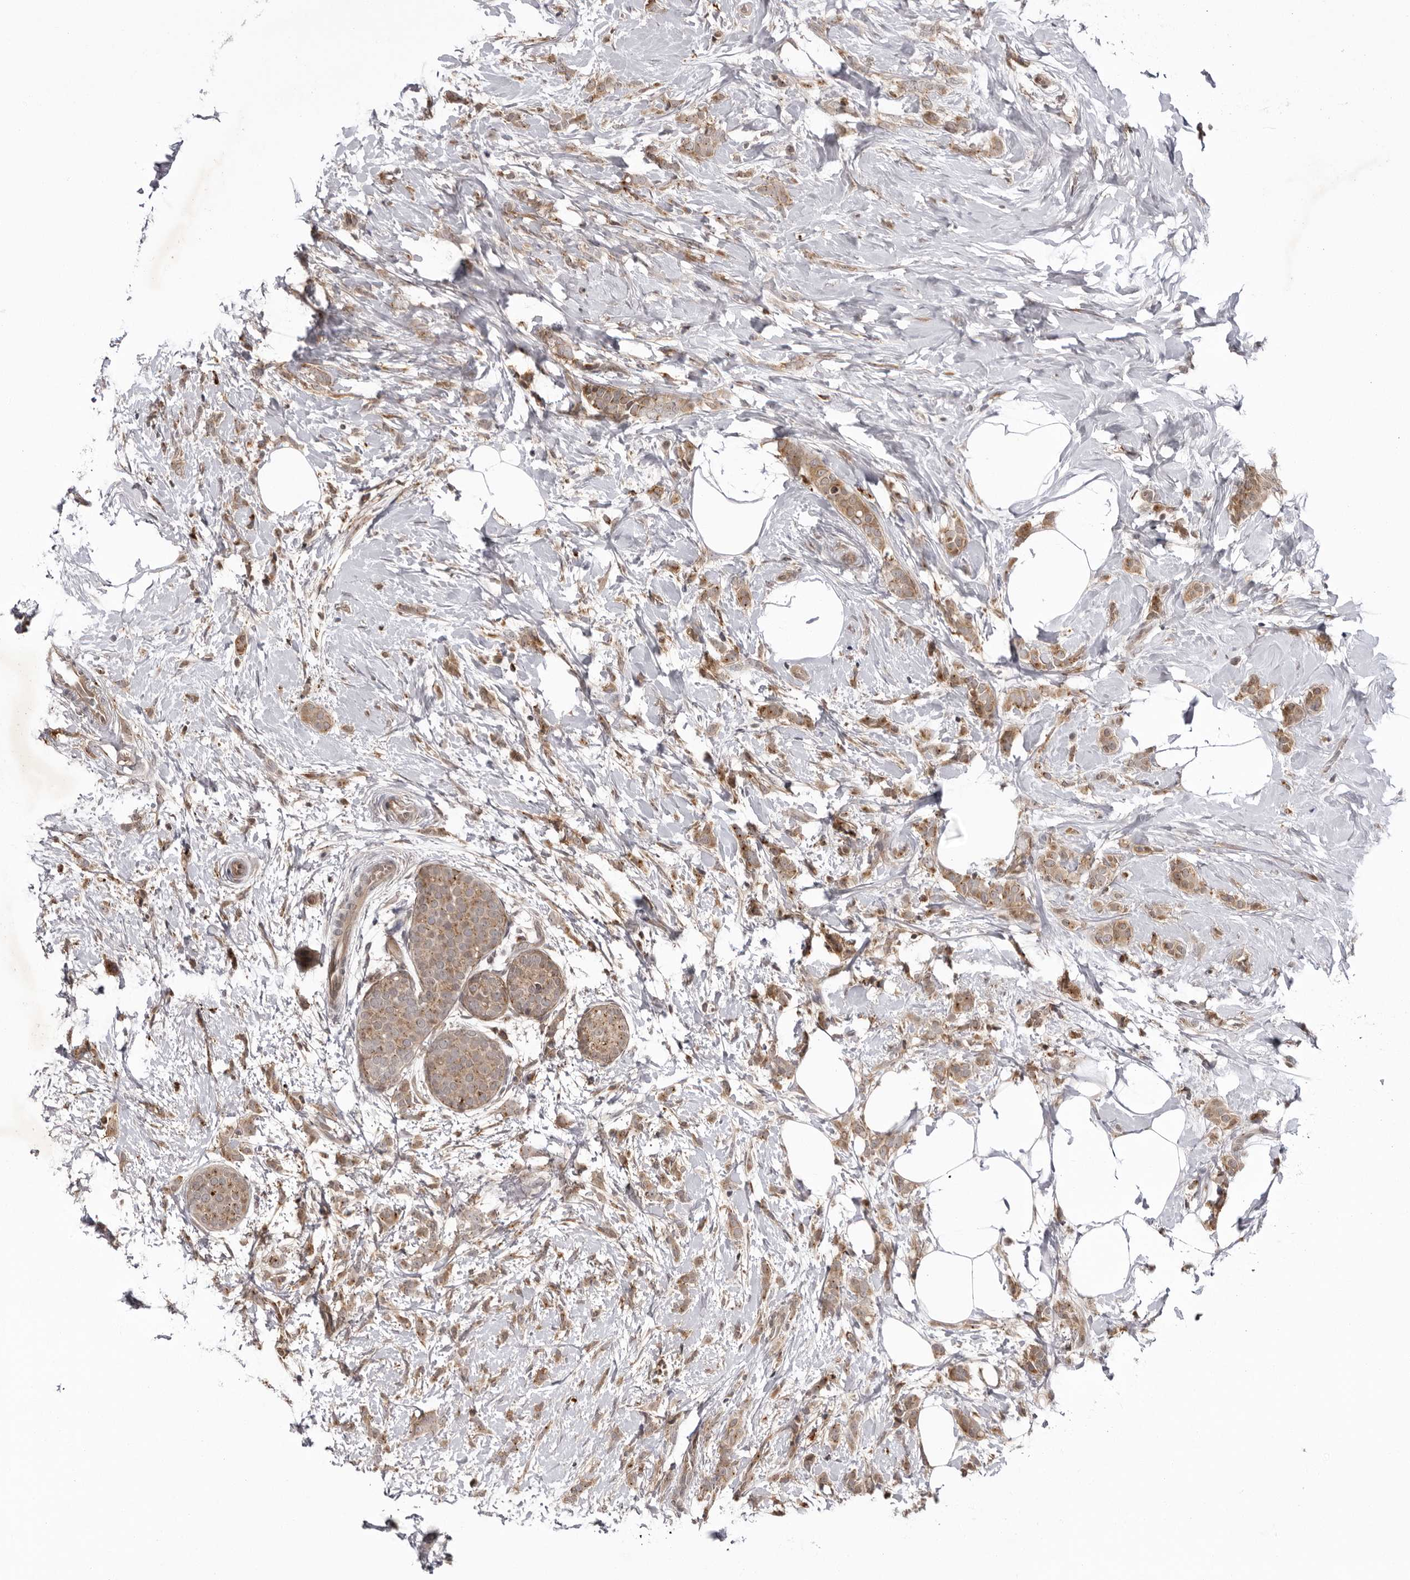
{"staining": {"intensity": "weak", "quantity": ">75%", "location": "cytoplasmic/membranous"}, "tissue": "breast cancer", "cell_type": "Tumor cells", "image_type": "cancer", "snomed": [{"axis": "morphology", "description": "Lobular carcinoma, in situ"}, {"axis": "morphology", "description": "Lobular carcinoma"}, {"axis": "topography", "description": "Breast"}], "caption": "About >75% of tumor cells in human breast lobular carcinoma in situ display weak cytoplasmic/membranous protein staining as visualized by brown immunohistochemical staining.", "gene": "USP43", "patient": {"sex": "female", "age": 41}}